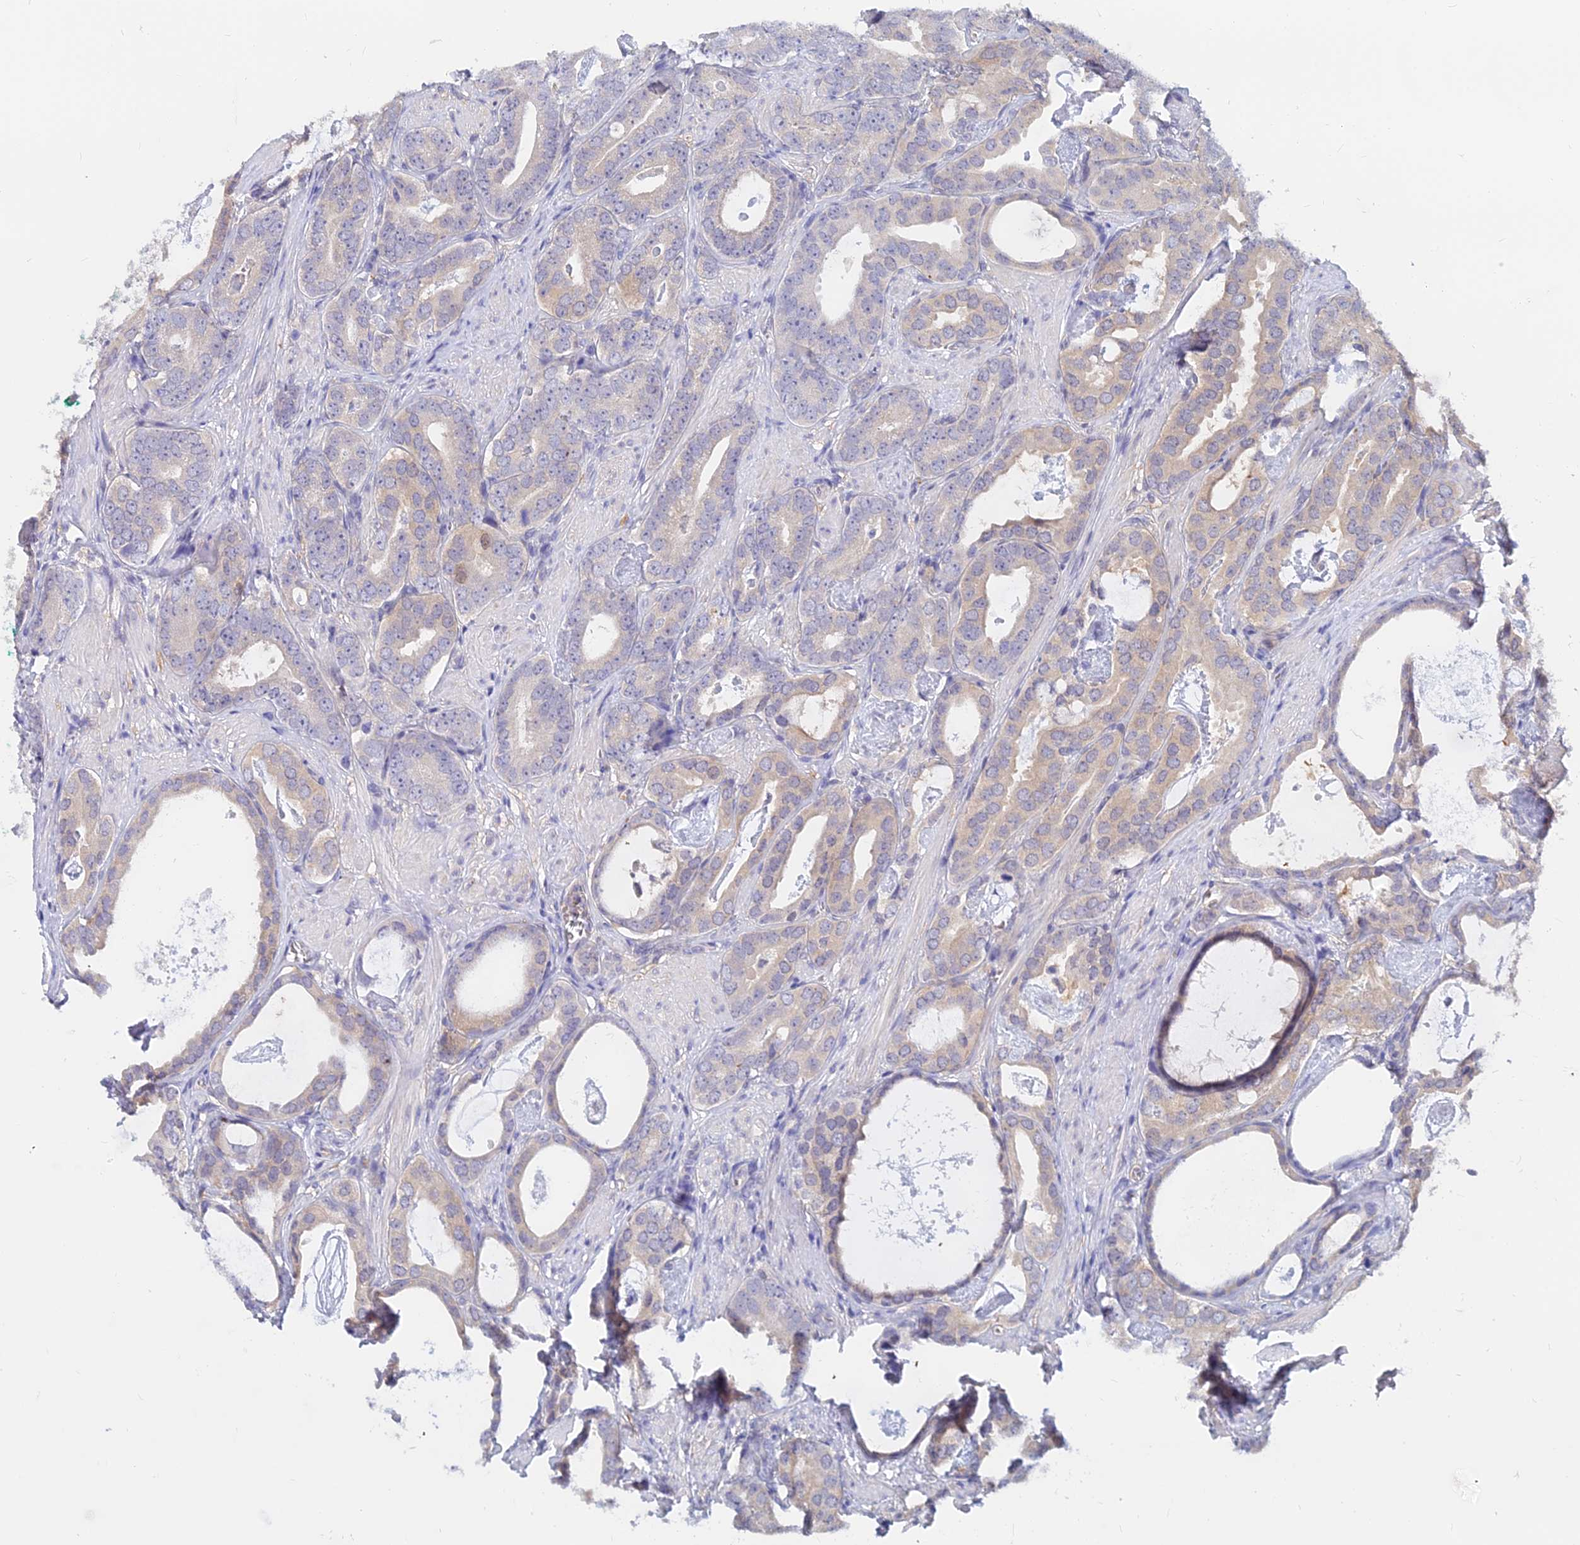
{"staining": {"intensity": "weak", "quantity": "<25%", "location": "cytoplasmic/membranous"}, "tissue": "prostate cancer", "cell_type": "Tumor cells", "image_type": "cancer", "snomed": [{"axis": "morphology", "description": "Adenocarcinoma, Low grade"}, {"axis": "topography", "description": "Prostate"}], "caption": "Low-grade adenocarcinoma (prostate) was stained to show a protein in brown. There is no significant positivity in tumor cells.", "gene": "B3GALT4", "patient": {"sex": "male", "age": 71}}